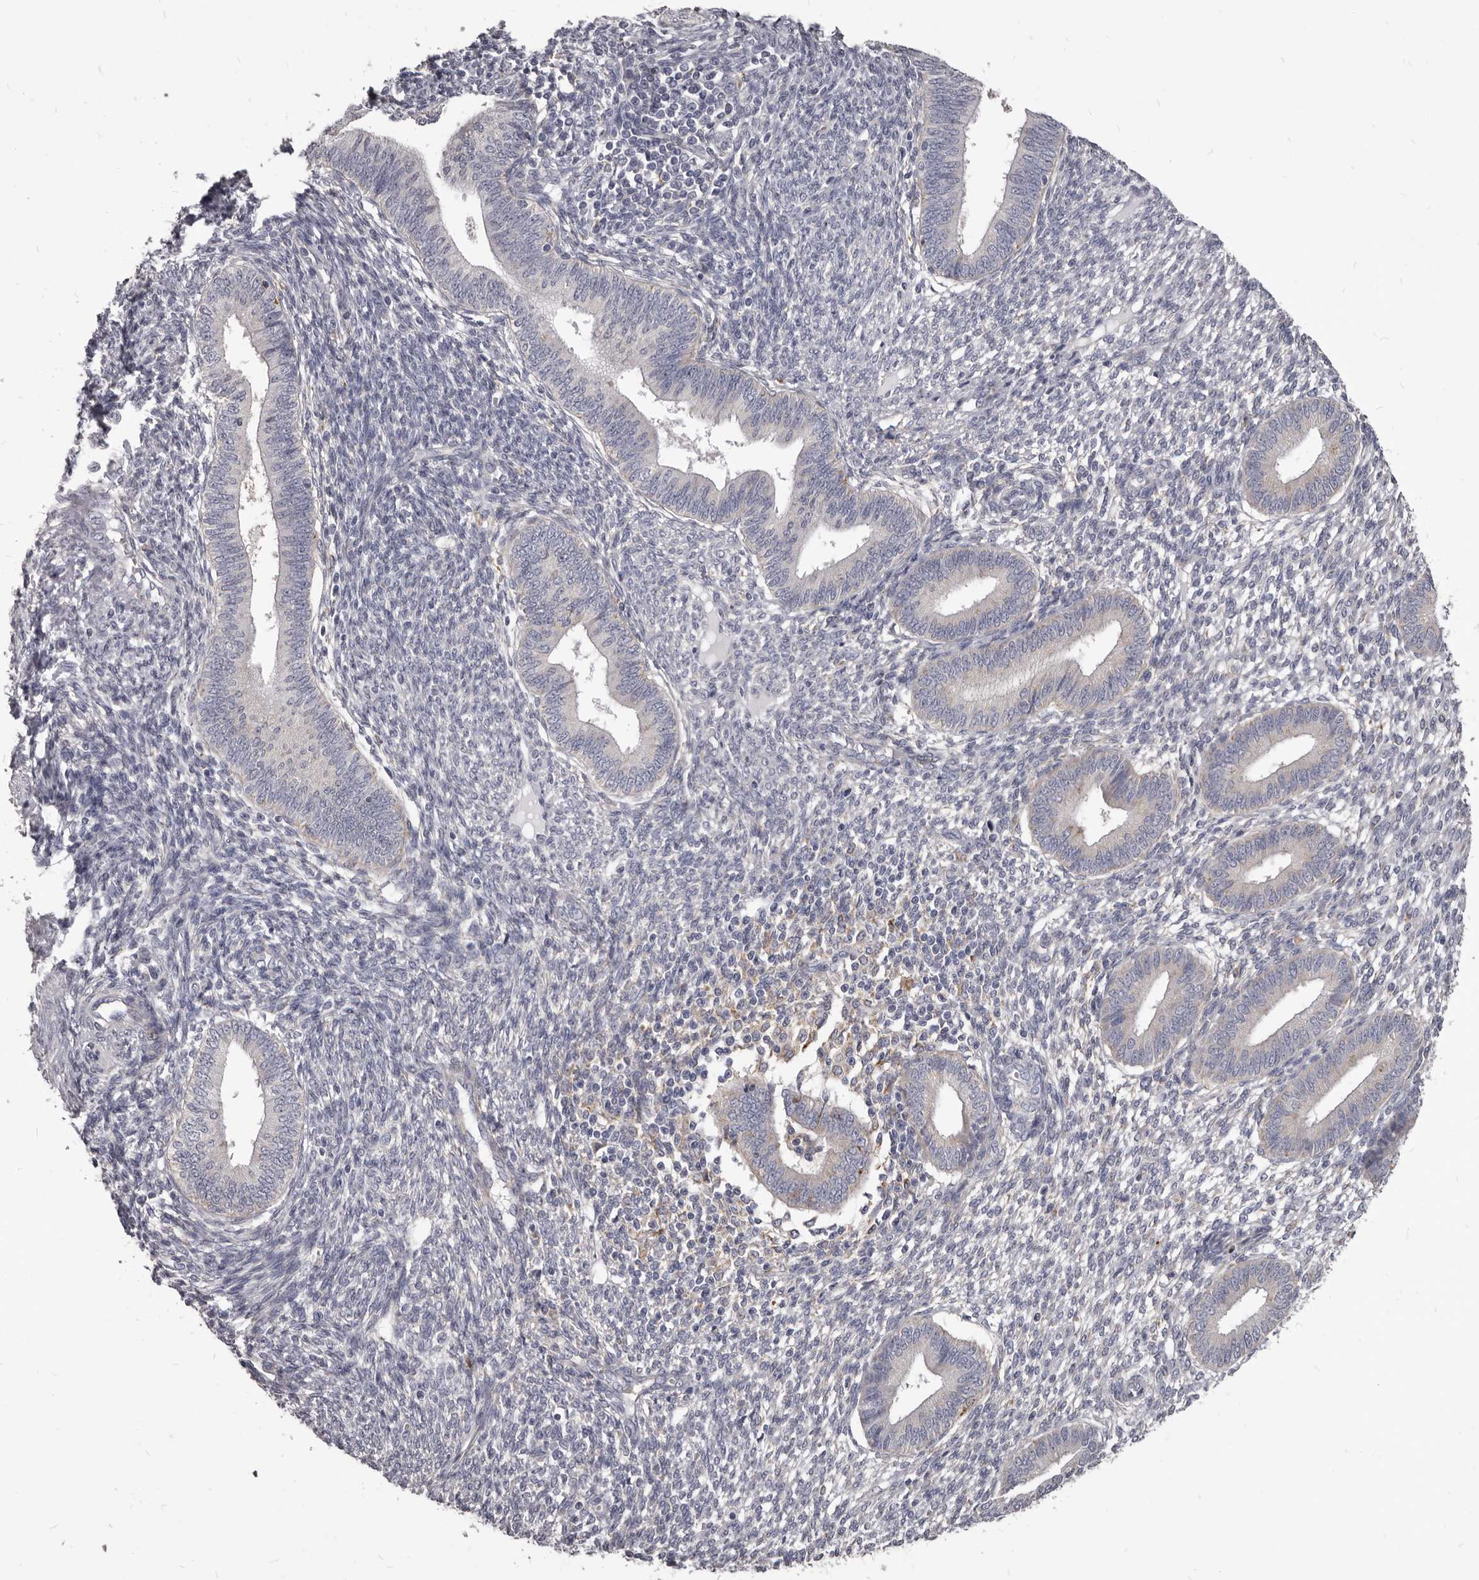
{"staining": {"intensity": "negative", "quantity": "none", "location": "none"}, "tissue": "endometrium", "cell_type": "Cells in endometrial stroma", "image_type": "normal", "snomed": [{"axis": "morphology", "description": "Normal tissue, NOS"}, {"axis": "topography", "description": "Endometrium"}], "caption": "The image displays no staining of cells in endometrial stroma in normal endometrium.", "gene": "PI4K2A", "patient": {"sex": "female", "age": 46}}